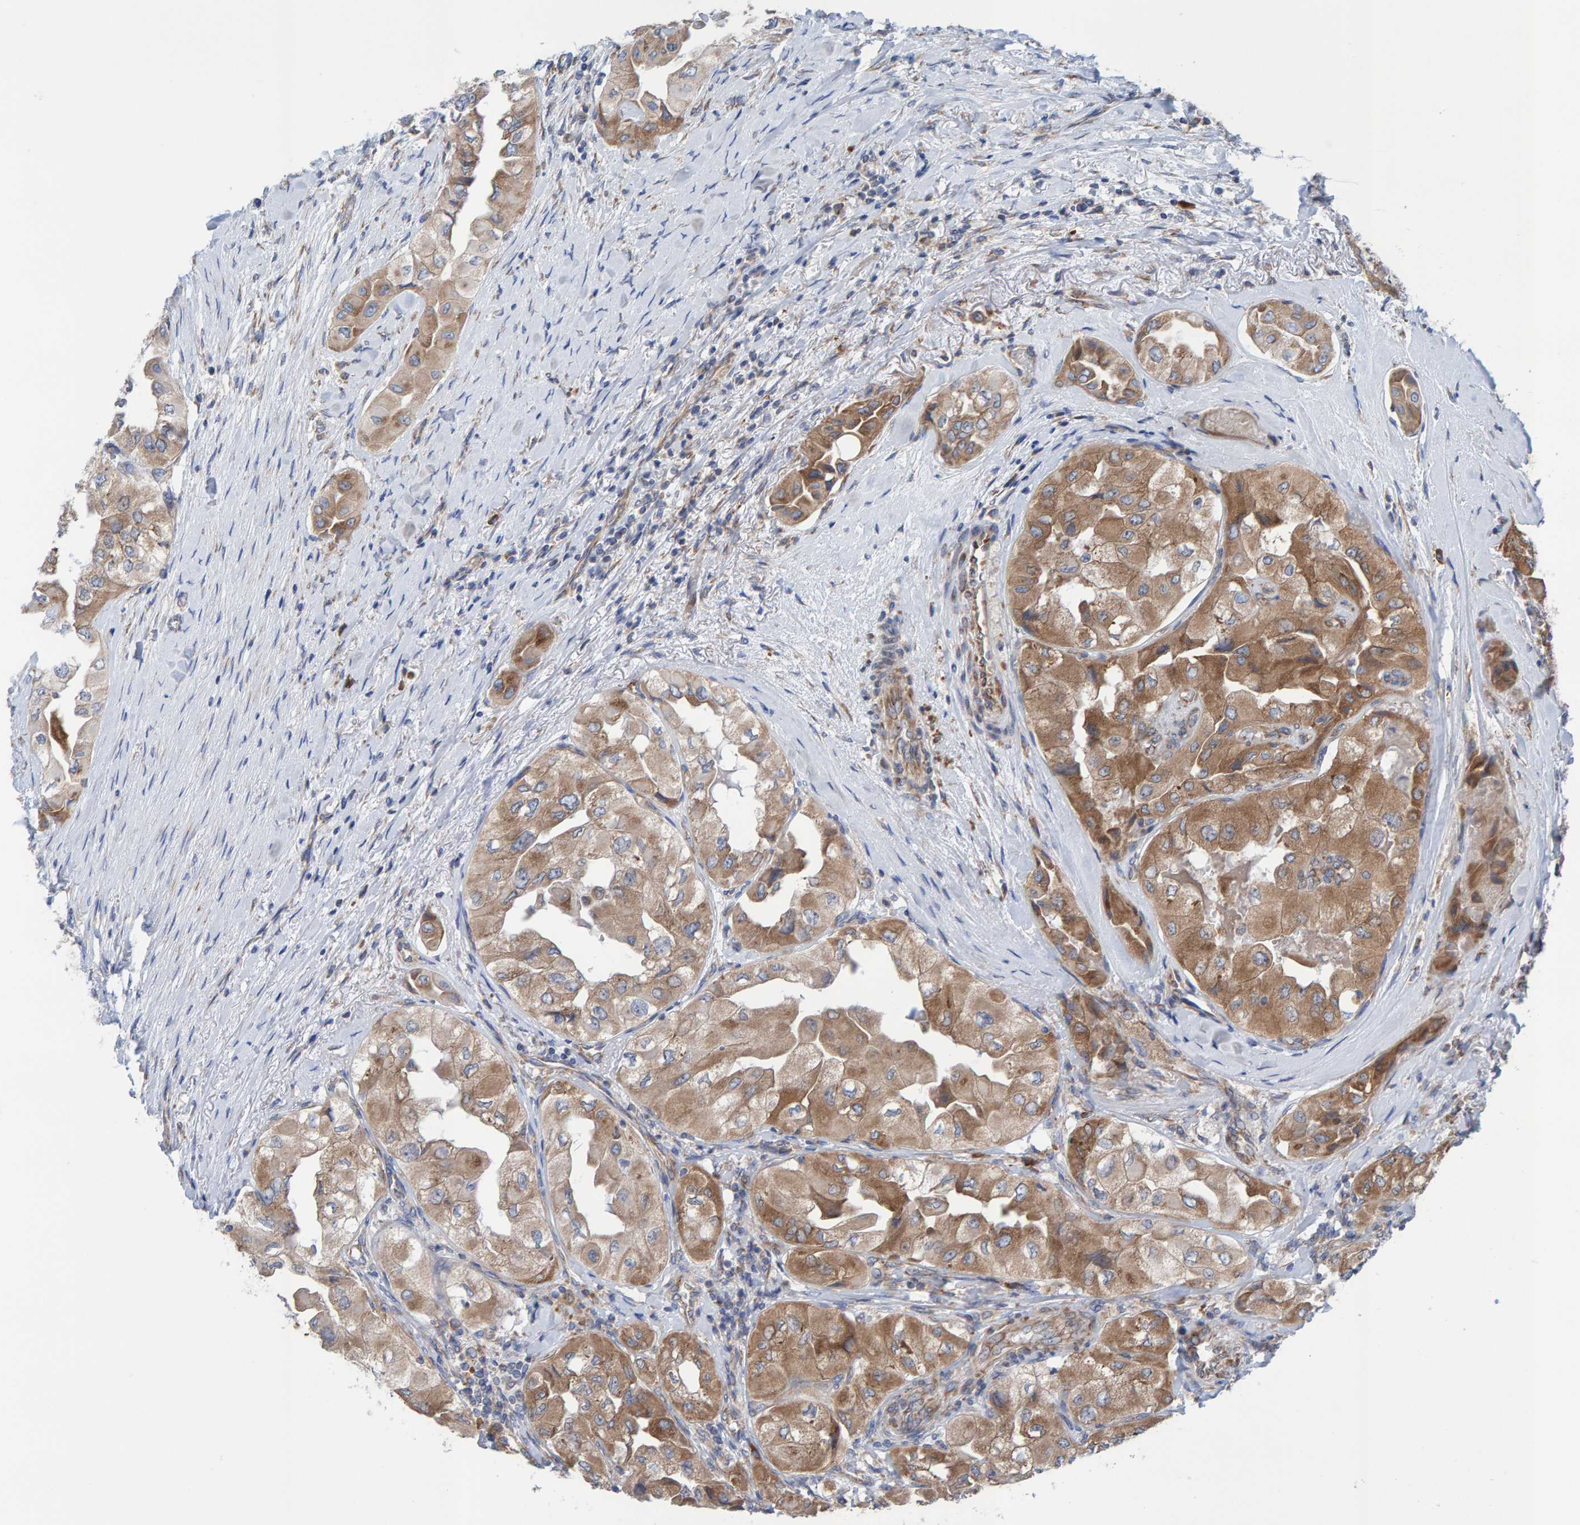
{"staining": {"intensity": "moderate", "quantity": ">75%", "location": "cytoplasmic/membranous"}, "tissue": "thyroid cancer", "cell_type": "Tumor cells", "image_type": "cancer", "snomed": [{"axis": "morphology", "description": "Papillary adenocarcinoma, NOS"}, {"axis": "topography", "description": "Thyroid gland"}], "caption": "Moderate cytoplasmic/membranous positivity for a protein is appreciated in about >75% of tumor cells of thyroid papillary adenocarcinoma using immunohistochemistry.", "gene": "CDK5RAP3", "patient": {"sex": "female", "age": 59}}